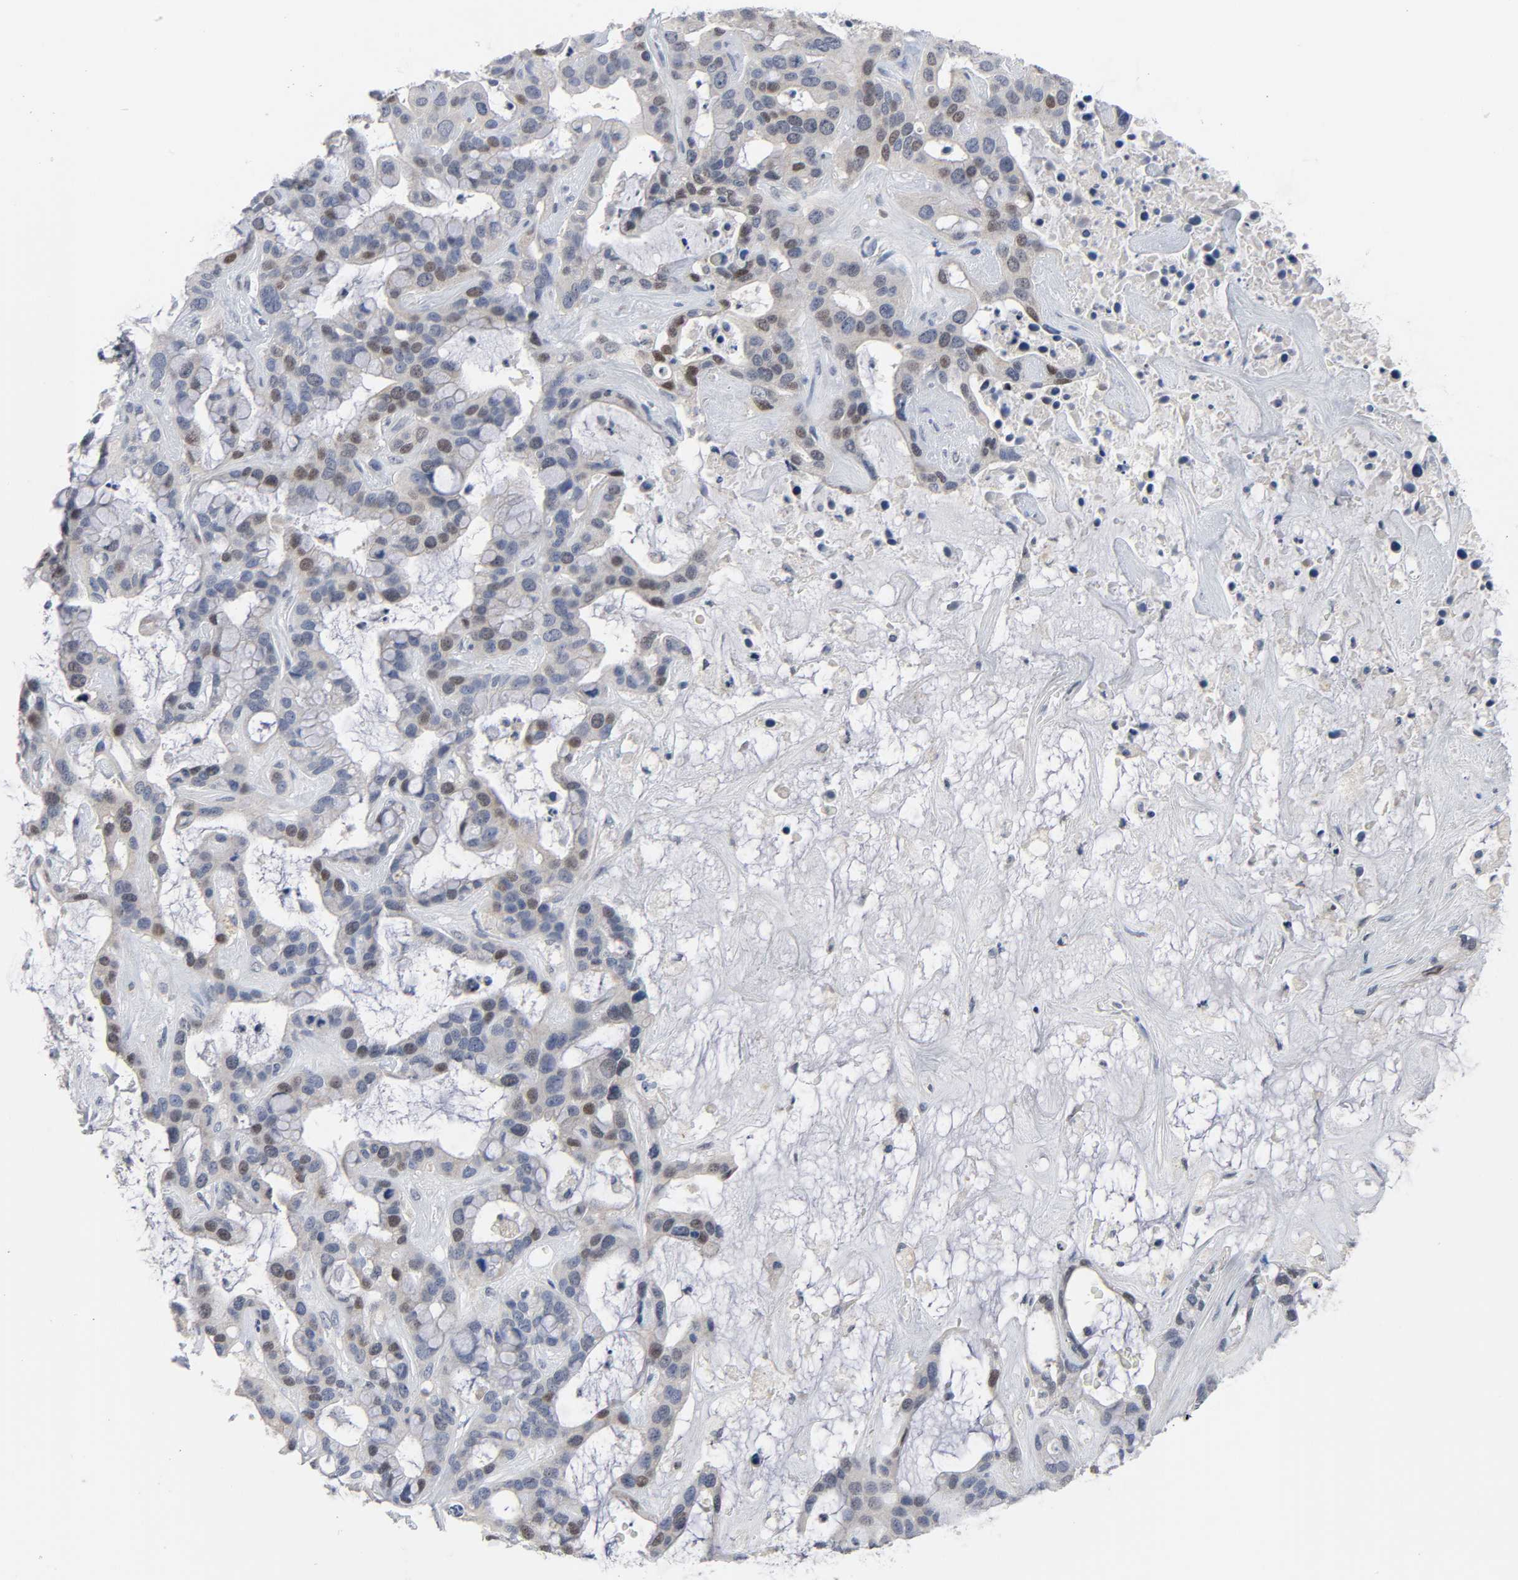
{"staining": {"intensity": "weak", "quantity": "25%-75%", "location": "nuclear"}, "tissue": "liver cancer", "cell_type": "Tumor cells", "image_type": "cancer", "snomed": [{"axis": "morphology", "description": "Cholangiocarcinoma"}, {"axis": "topography", "description": "Liver"}], "caption": "Immunohistochemistry (DAB (3,3'-diaminobenzidine)) staining of human liver cancer exhibits weak nuclear protein positivity in about 25%-75% of tumor cells. (Stains: DAB (3,3'-diaminobenzidine) in brown, nuclei in blue, Microscopy: brightfield microscopy at high magnification).", "gene": "WEE1", "patient": {"sex": "female", "age": 65}}